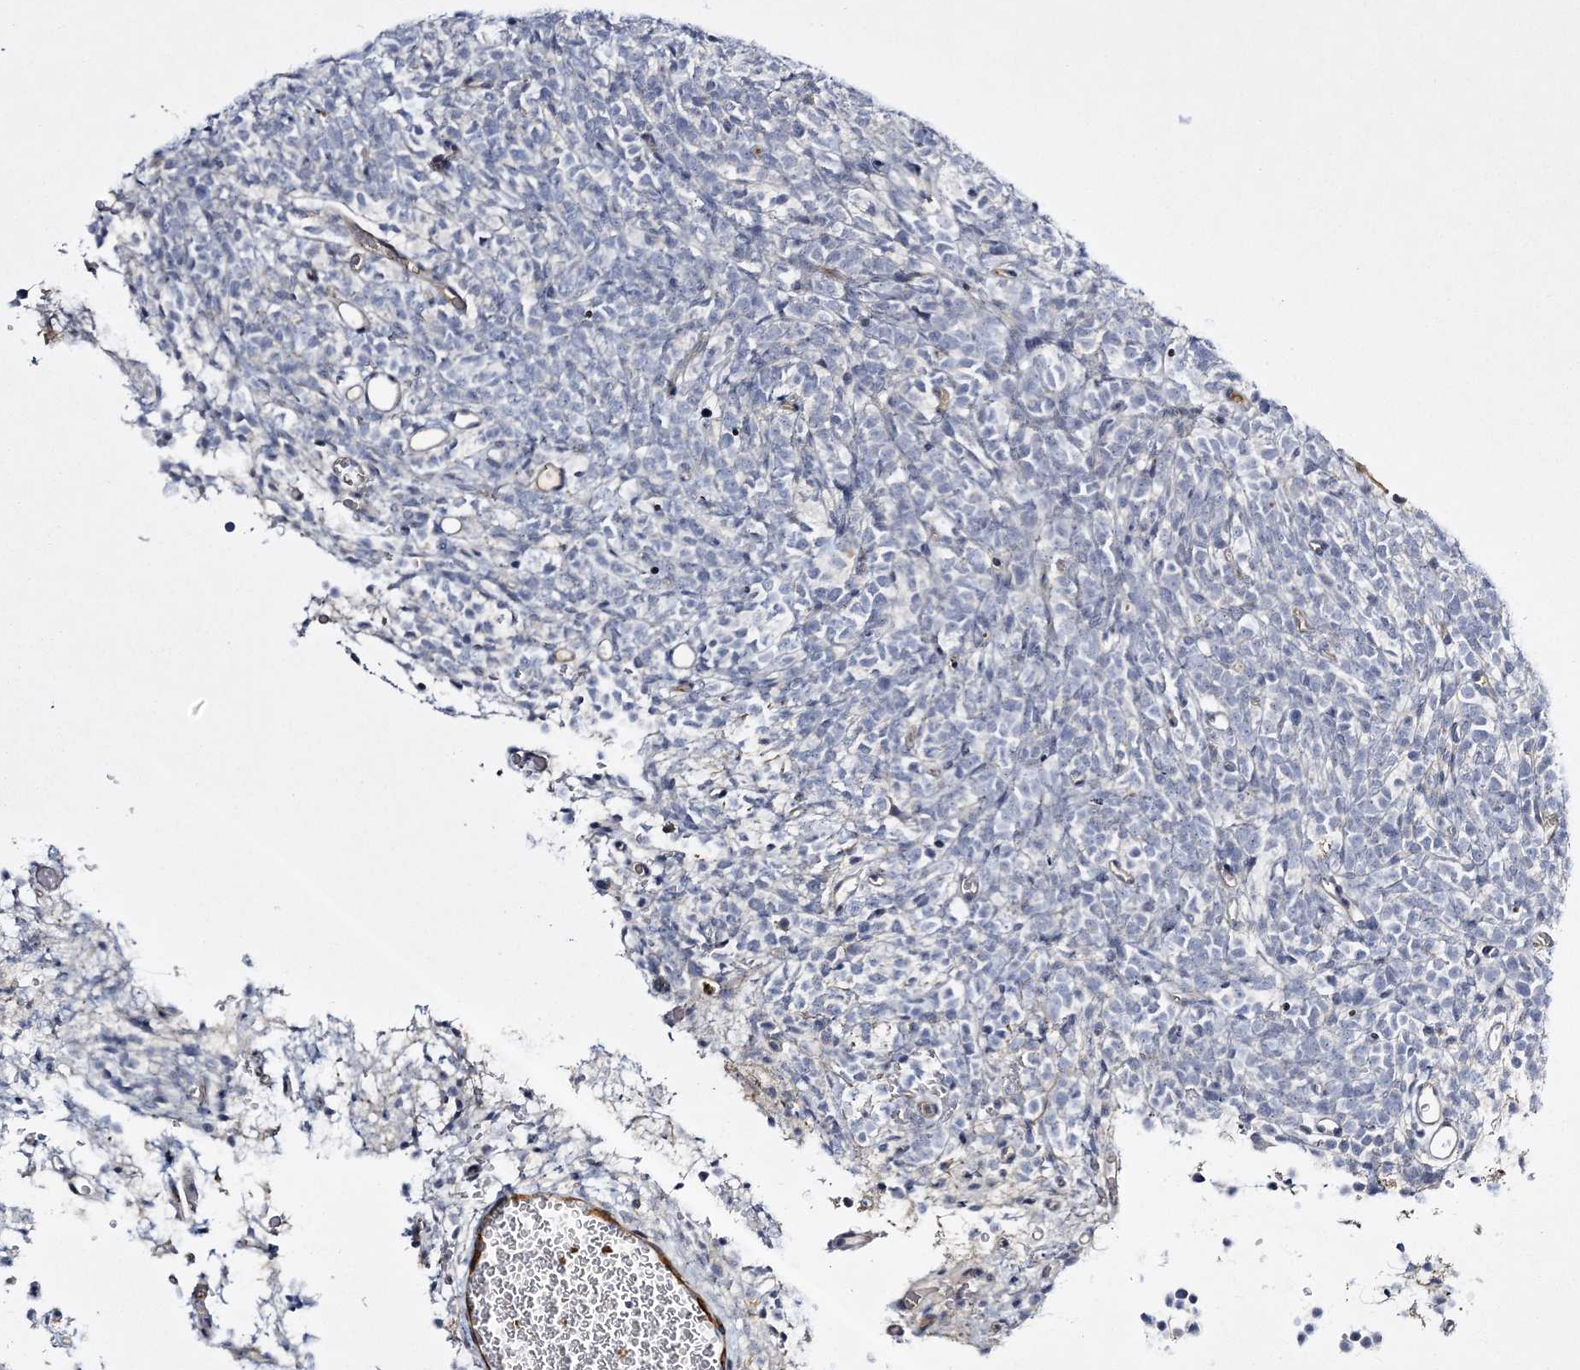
{"staining": {"intensity": "negative", "quantity": "none", "location": "none"}, "tissue": "glioma", "cell_type": "Tumor cells", "image_type": "cancer", "snomed": [{"axis": "morphology", "description": "Glioma, malignant, Low grade"}, {"axis": "topography", "description": "Brain"}], "caption": "Immunohistochemistry (IHC) of human malignant glioma (low-grade) shows no positivity in tumor cells. Brightfield microscopy of immunohistochemistry stained with DAB (brown) and hematoxylin (blue), captured at high magnification.", "gene": "CALN1", "patient": {"sex": "female", "age": 1}}